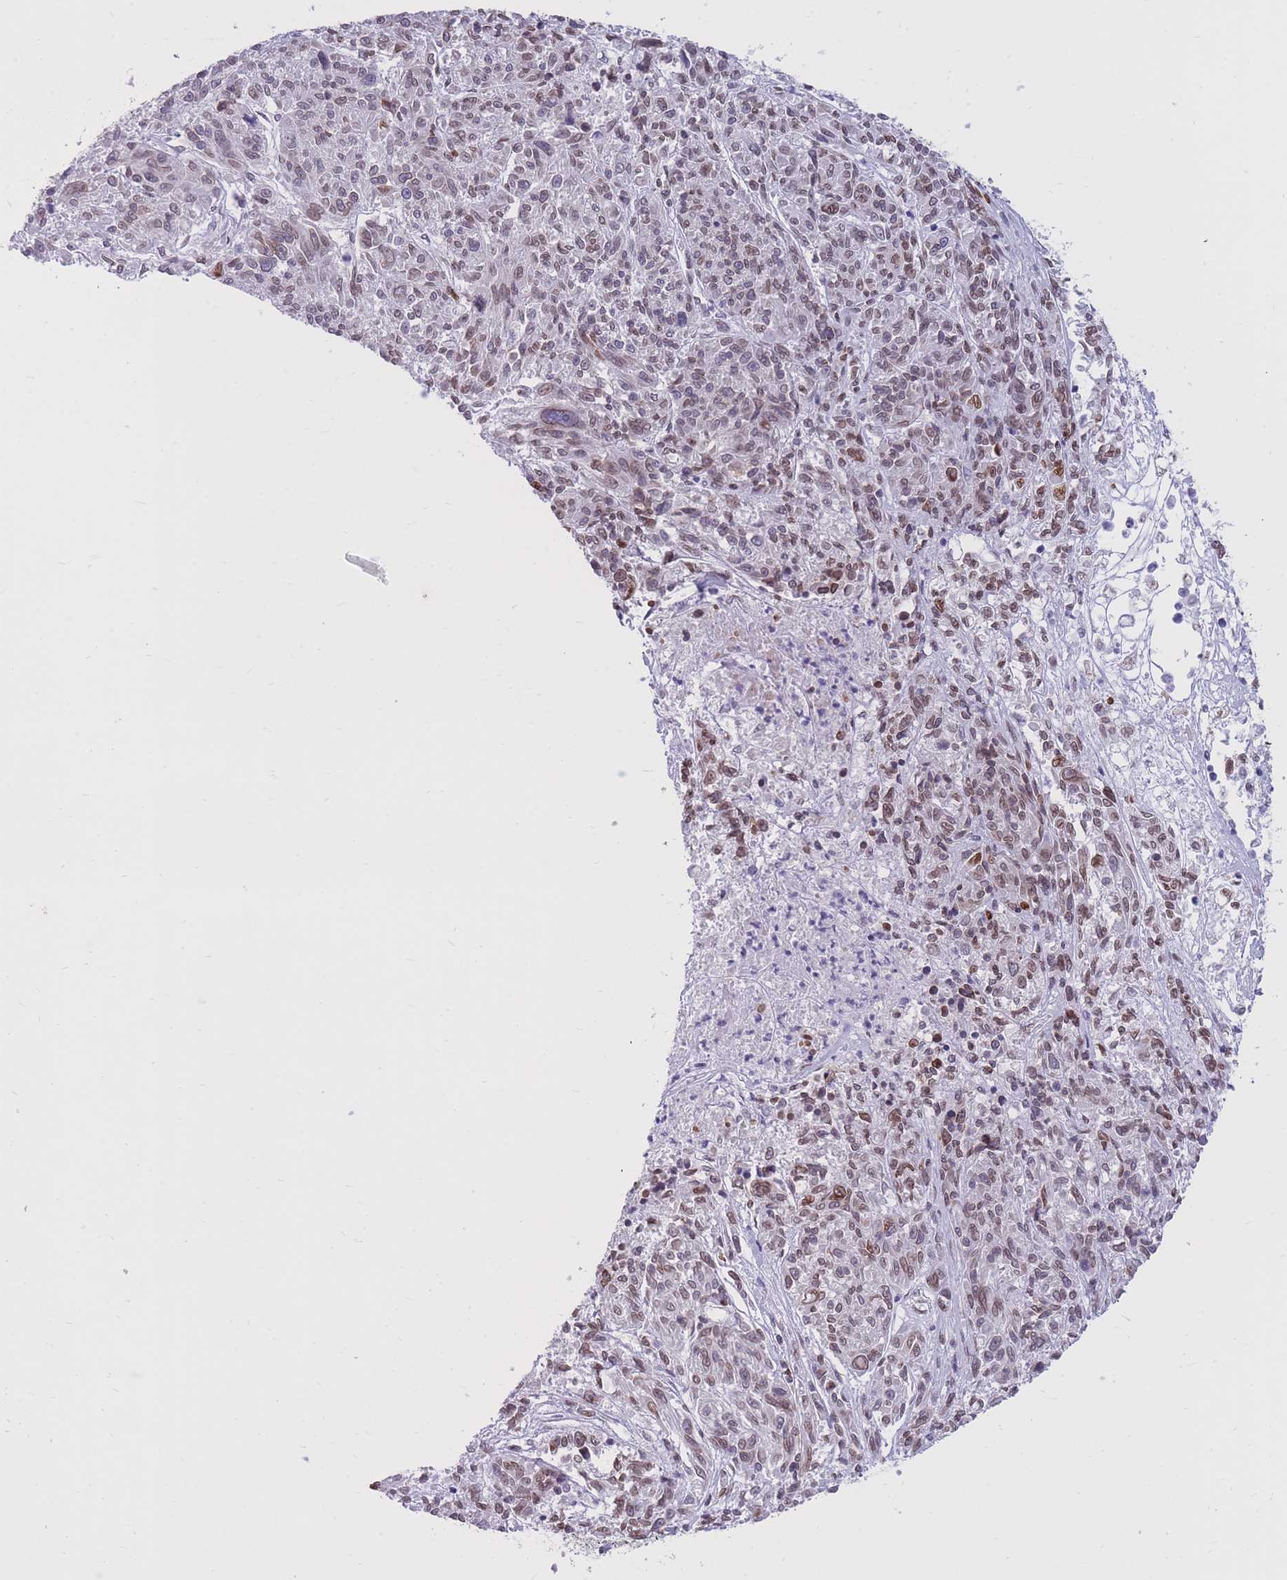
{"staining": {"intensity": "moderate", "quantity": ">75%", "location": "nuclear"}, "tissue": "melanoma", "cell_type": "Tumor cells", "image_type": "cancer", "snomed": [{"axis": "morphology", "description": "Malignant melanoma, NOS"}, {"axis": "topography", "description": "Skin"}], "caption": "Immunohistochemistry (IHC) (DAB (3,3'-diaminobenzidine)) staining of human malignant melanoma reveals moderate nuclear protein staining in about >75% of tumor cells.", "gene": "HOOK2", "patient": {"sex": "male", "age": 53}}